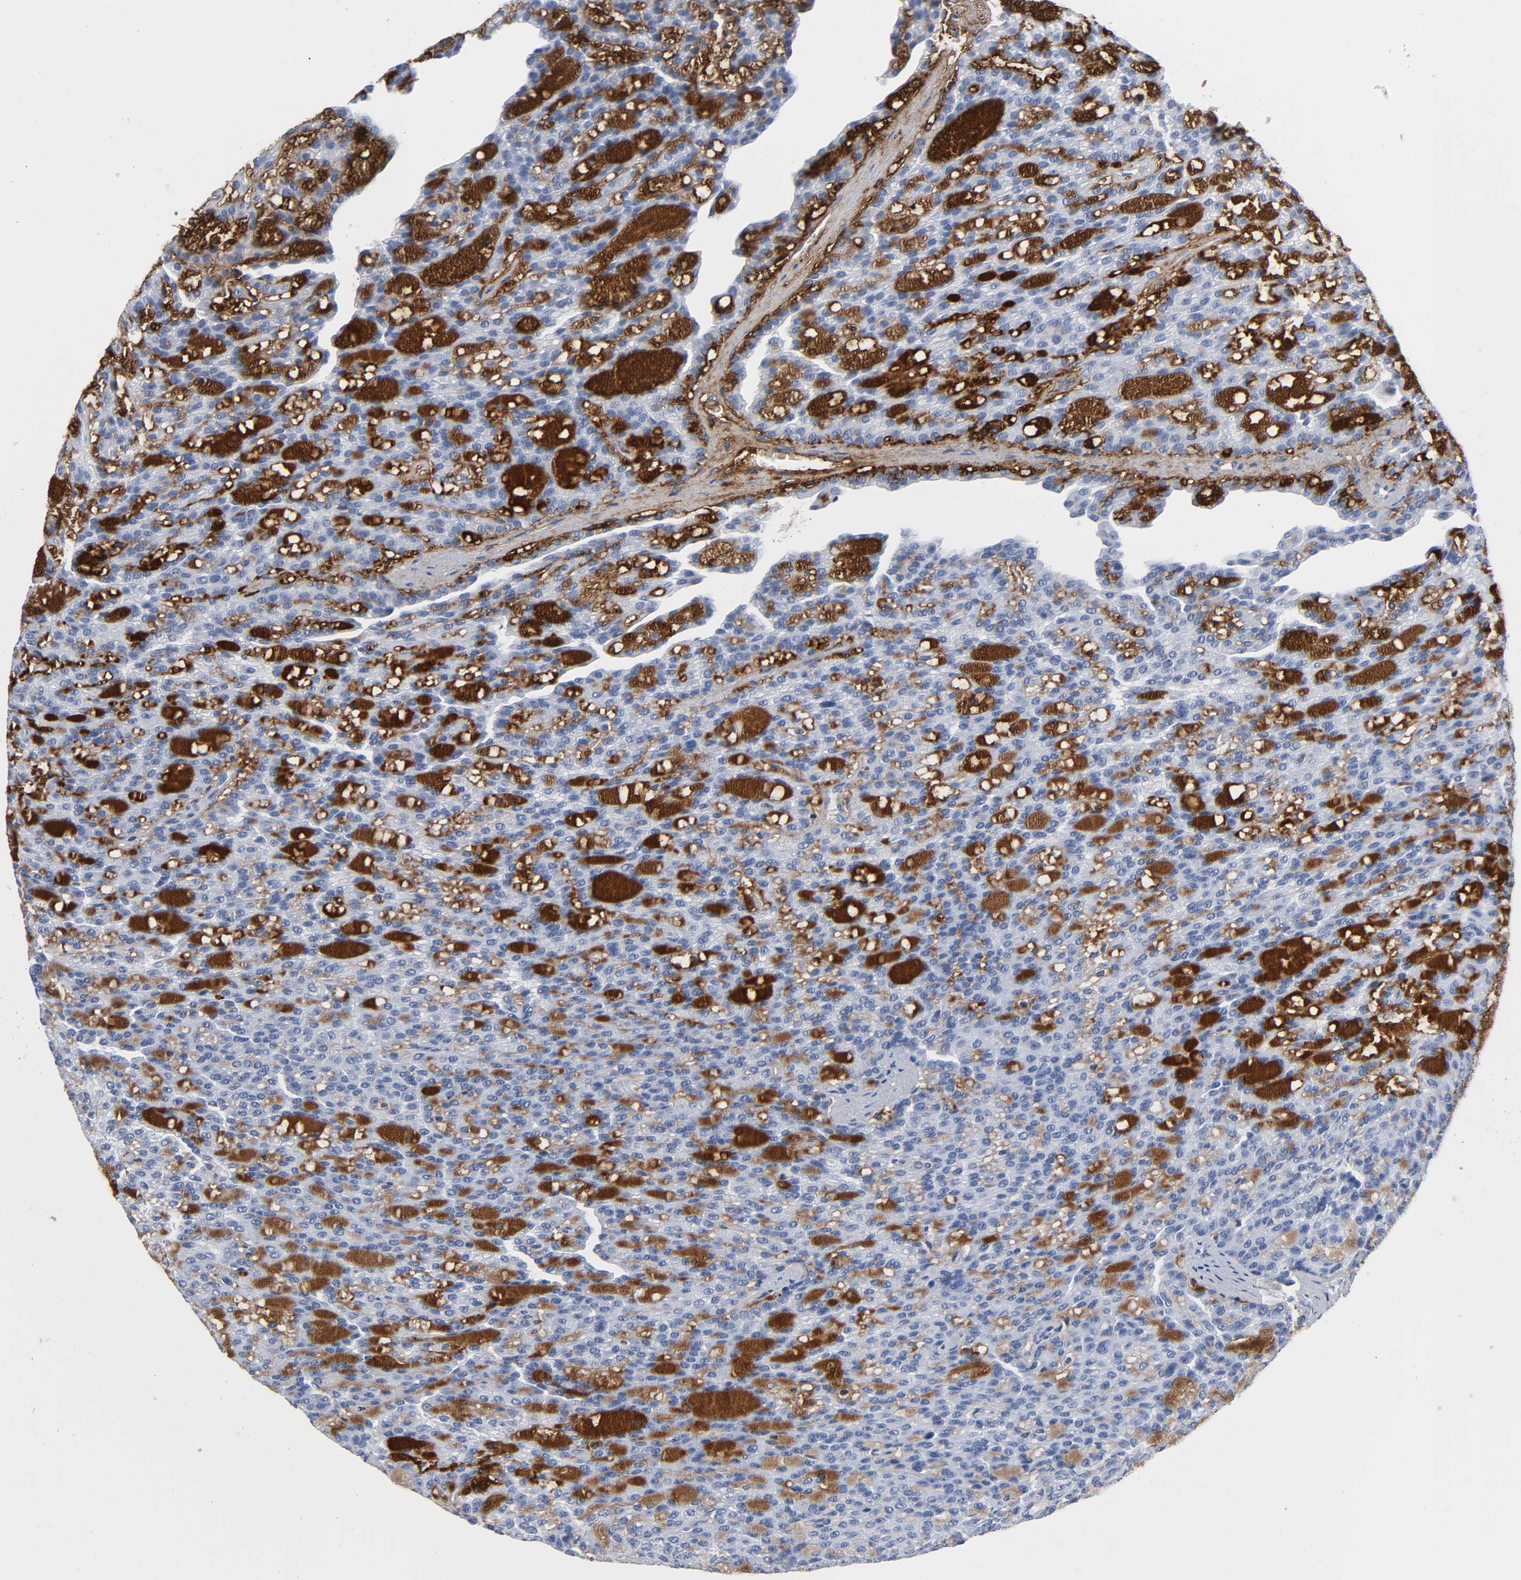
{"staining": {"intensity": "negative", "quantity": "none", "location": "none"}, "tissue": "renal cancer", "cell_type": "Tumor cells", "image_type": "cancer", "snomed": [{"axis": "morphology", "description": "Adenocarcinoma, NOS"}, {"axis": "topography", "description": "Kidney"}], "caption": "Histopathology image shows no significant protein expression in tumor cells of renal adenocarcinoma. The staining was performed using DAB (3,3'-diaminobenzidine) to visualize the protein expression in brown, while the nuclei were stained in blue with hematoxylin (Magnification: 20x).", "gene": "FBLN1", "patient": {"sex": "male", "age": 63}}